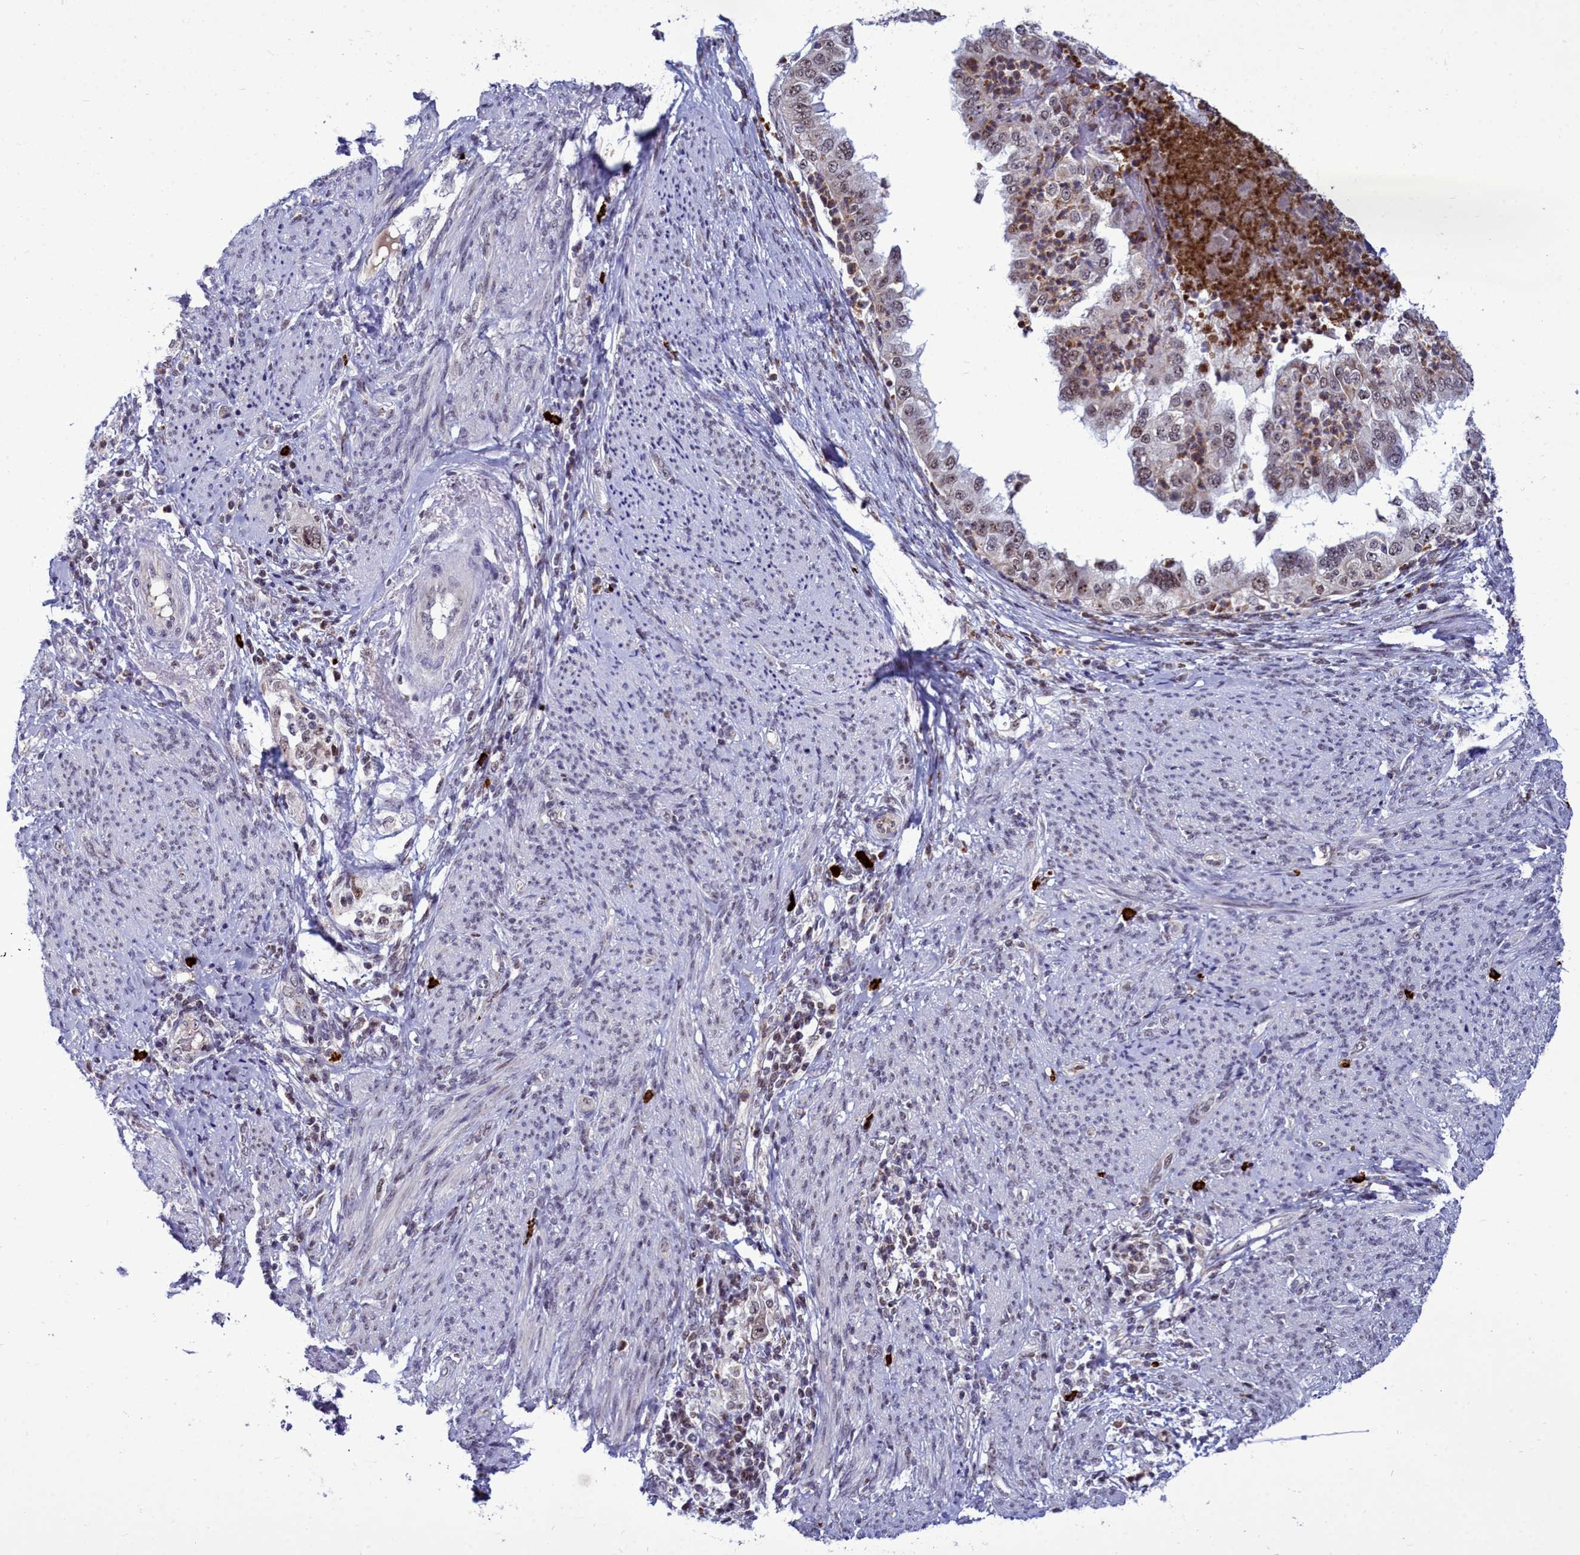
{"staining": {"intensity": "moderate", "quantity": ">75%", "location": "nuclear"}, "tissue": "endometrial cancer", "cell_type": "Tumor cells", "image_type": "cancer", "snomed": [{"axis": "morphology", "description": "Adenocarcinoma, NOS"}, {"axis": "topography", "description": "Endometrium"}], "caption": "Immunohistochemical staining of endometrial adenocarcinoma exhibits moderate nuclear protein positivity in approximately >75% of tumor cells.", "gene": "POM121L2", "patient": {"sex": "female", "age": 85}}